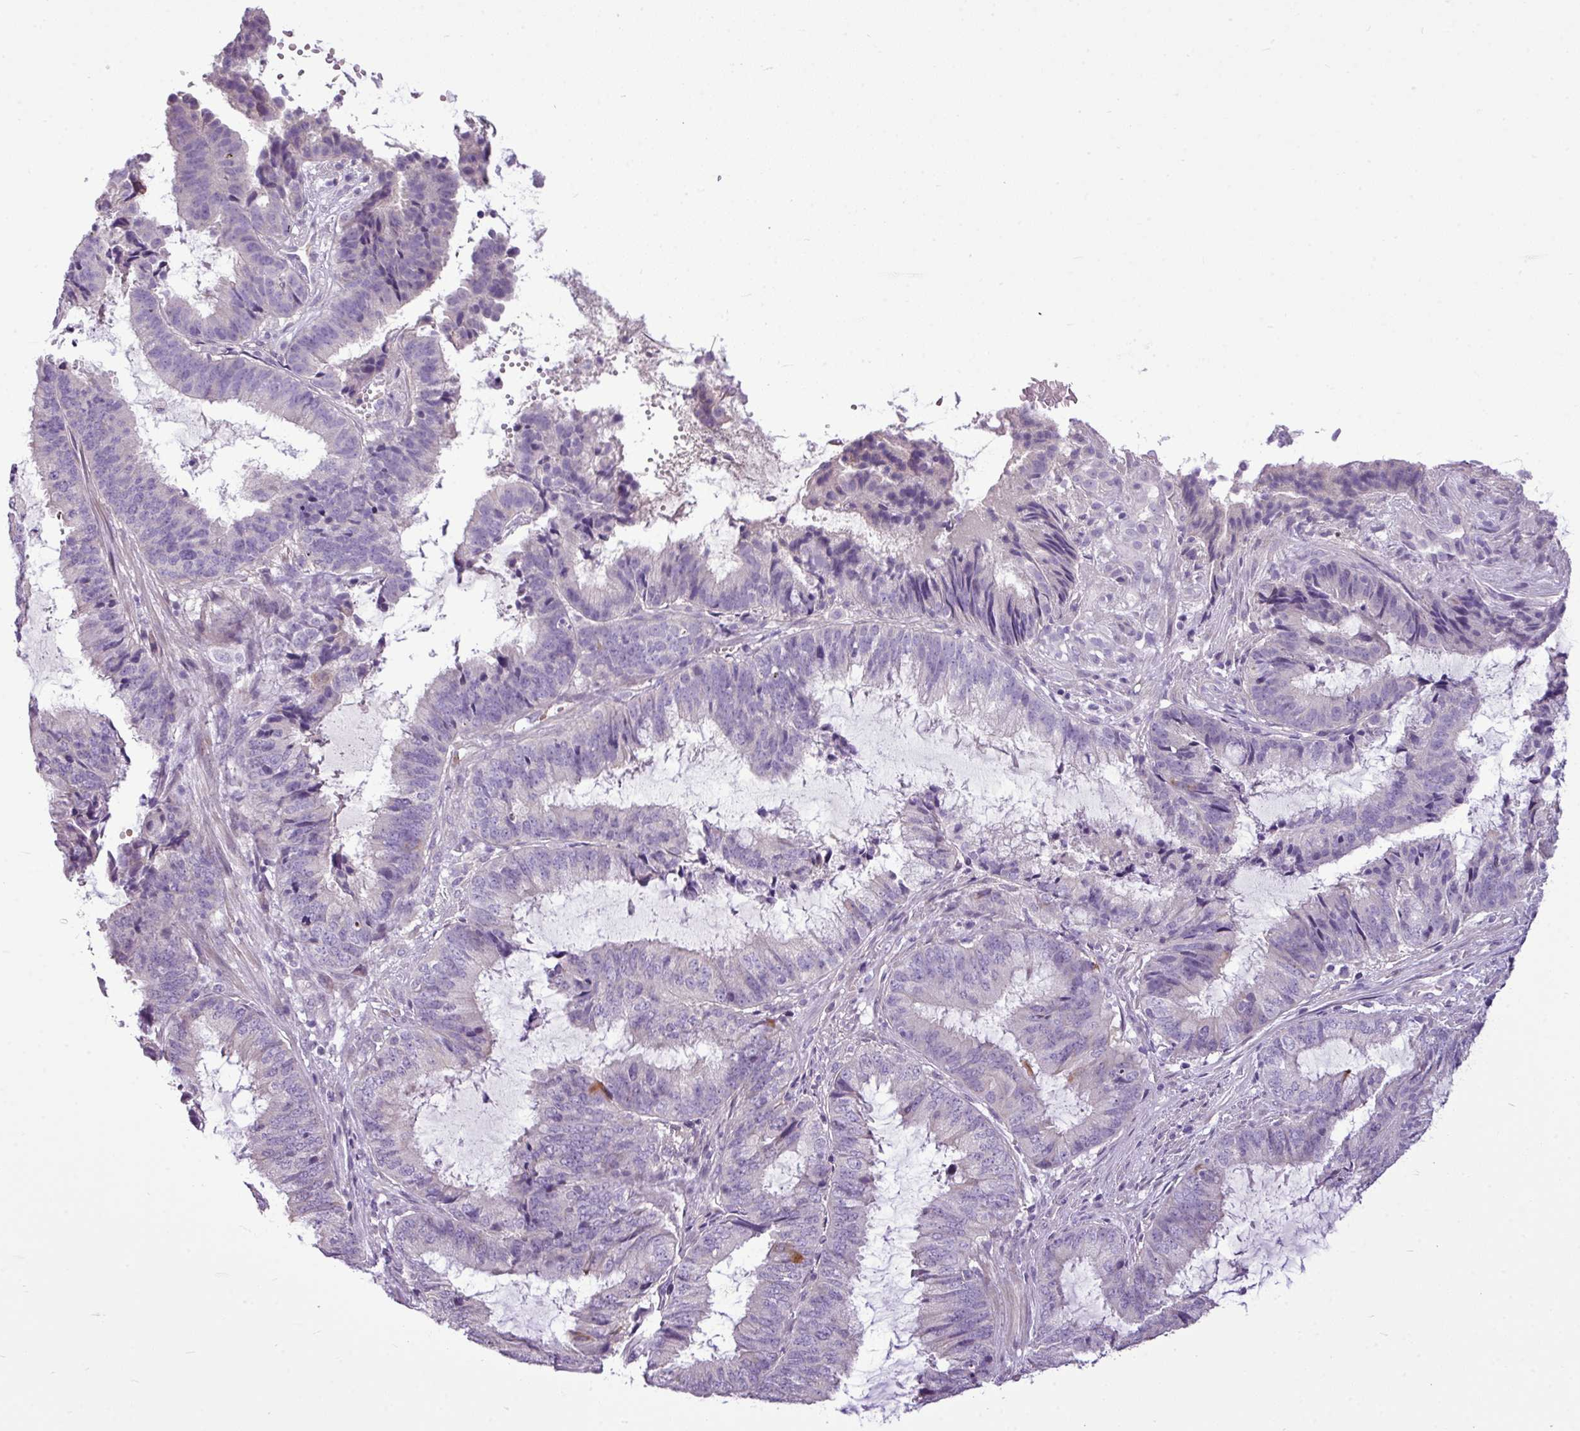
{"staining": {"intensity": "negative", "quantity": "none", "location": "none"}, "tissue": "endometrial cancer", "cell_type": "Tumor cells", "image_type": "cancer", "snomed": [{"axis": "morphology", "description": "Adenocarcinoma, NOS"}, {"axis": "topography", "description": "Endometrium"}], "caption": "Human adenocarcinoma (endometrial) stained for a protein using immunohistochemistry (IHC) reveals no staining in tumor cells.", "gene": "IL17A", "patient": {"sex": "female", "age": 51}}